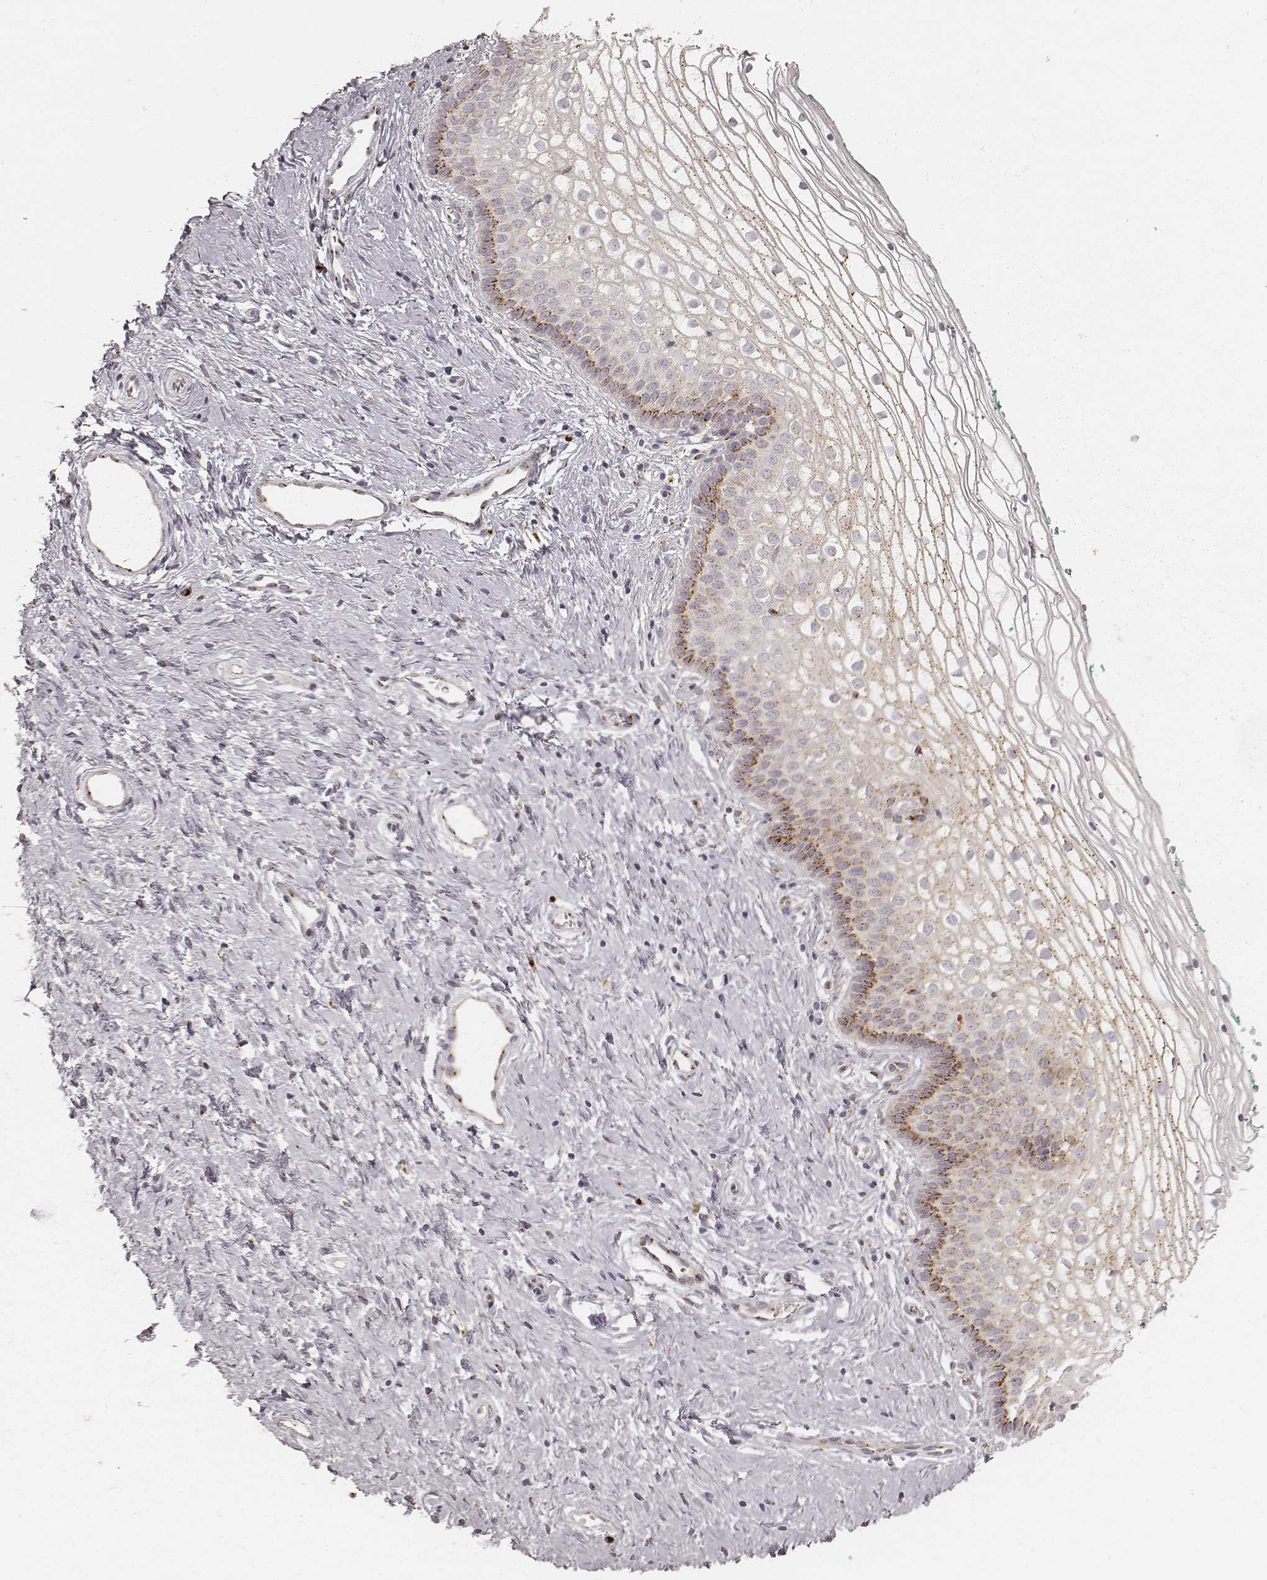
{"staining": {"intensity": "moderate", "quantity": ">75%", "location": "cytoplasmic/membranous"}, "tissue": "vagina", "cell_type": "Squamous epithelial cells", "image_type": "normal", "snomed": [{"axis": "morphology", "description": "Normal tissue, NOS"}, {"axis": "topography", "description": "Vagina"}], "caption": "High-magnification brightfield microscopy of normal vagina stained with DAB (3,3'-diaminobenzidine) (brown) and counterstained with hematoxylin (blue). squamous epithelial cells exhibit moderate cytoplasmic/membranous staining is present in approximately>75% of cells. The staining was performed using DAB, with brown indicating positive protein expression. Nuclei are stained blue with hematoxylin.", "gene": "GORASP2", "patient": {"sex": "female", "age": 36}}